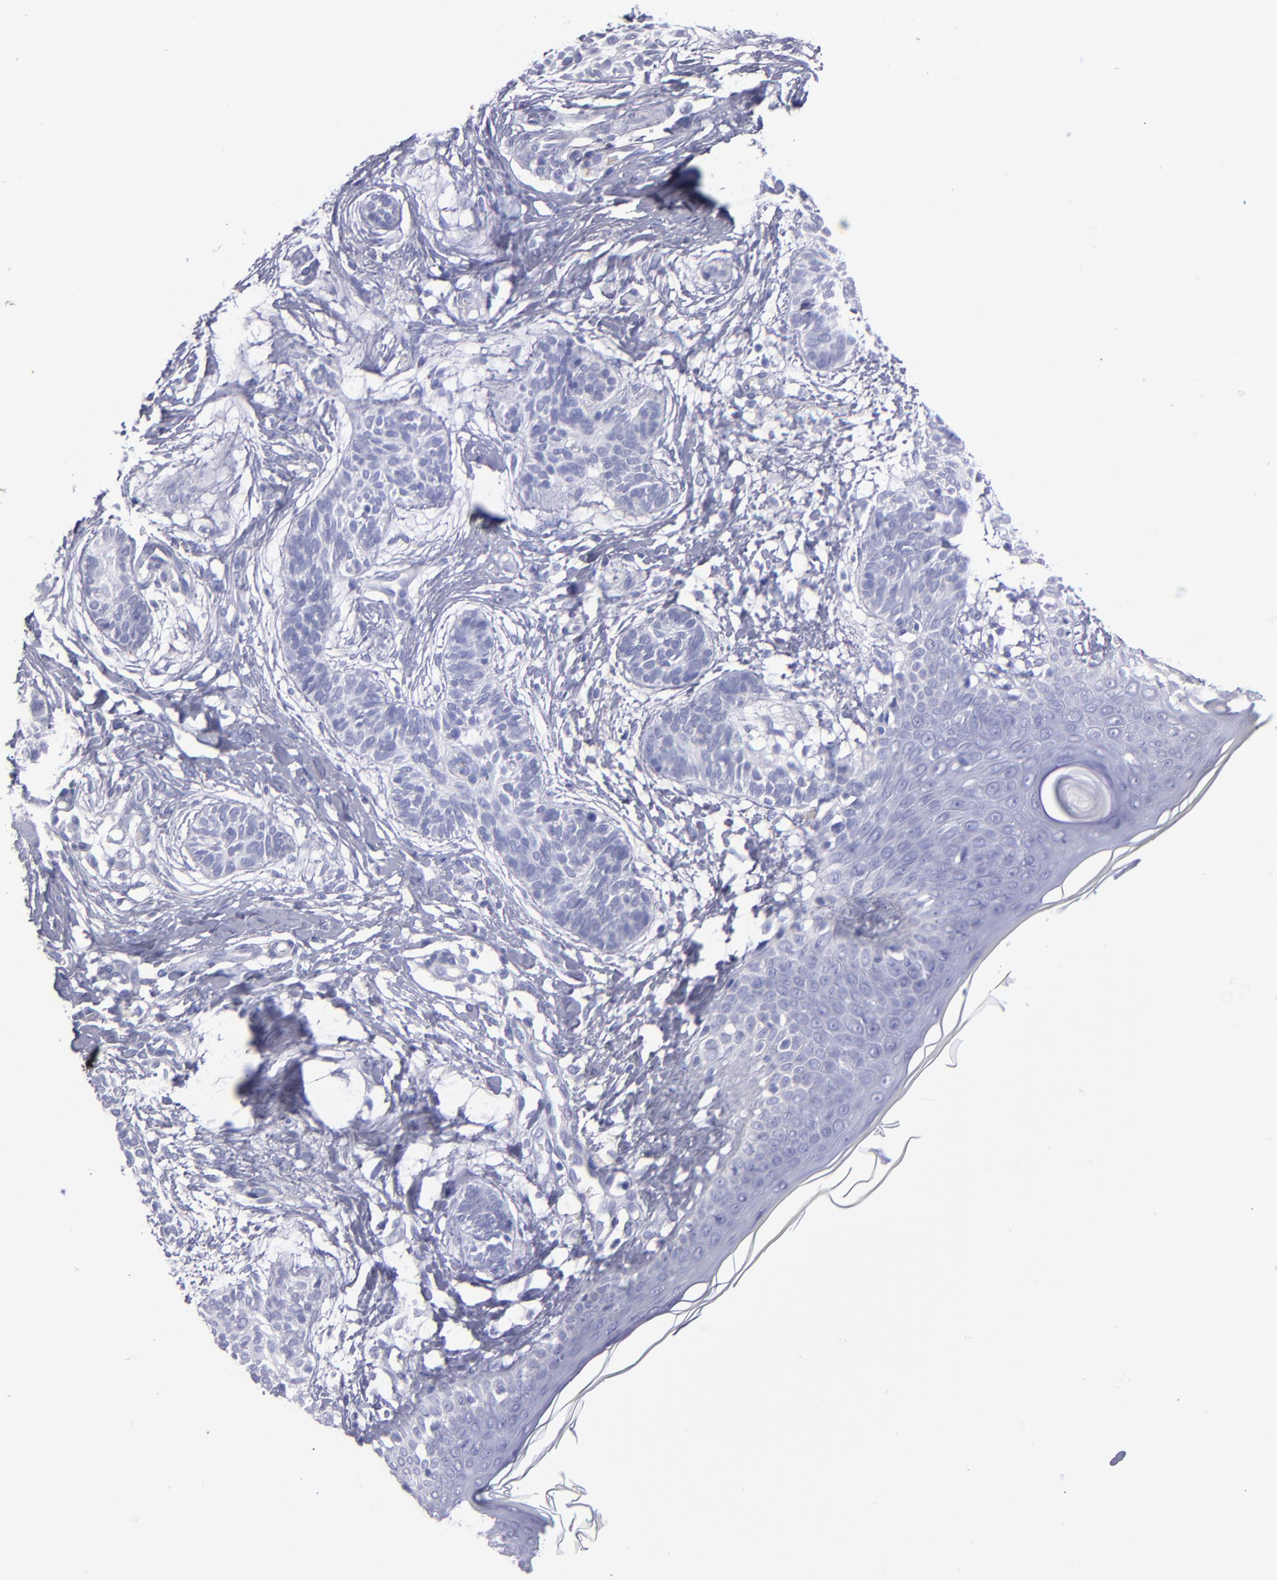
{"staining": {"intensity": "negative", "quantity": "none", "location": "none"}, "tissue": "skin cancer", "cell_type": "Tumor cells", "image_type": "cancer", "snomed": [{"axis": "morphology", "description": "Normal tissue, NOS"}, {"axis": "morphology", "description": "Basal cell carcinoma"}, {"axis": "topography", "description": "Skin"}], "caption": "DAB (3,3'-diaminobenzidine) immunohistochemical staining of skin cancer reveals no significant positivity in tumor cells.", "gene": "MB", "patient": {"sex": "male", "age": 63}}